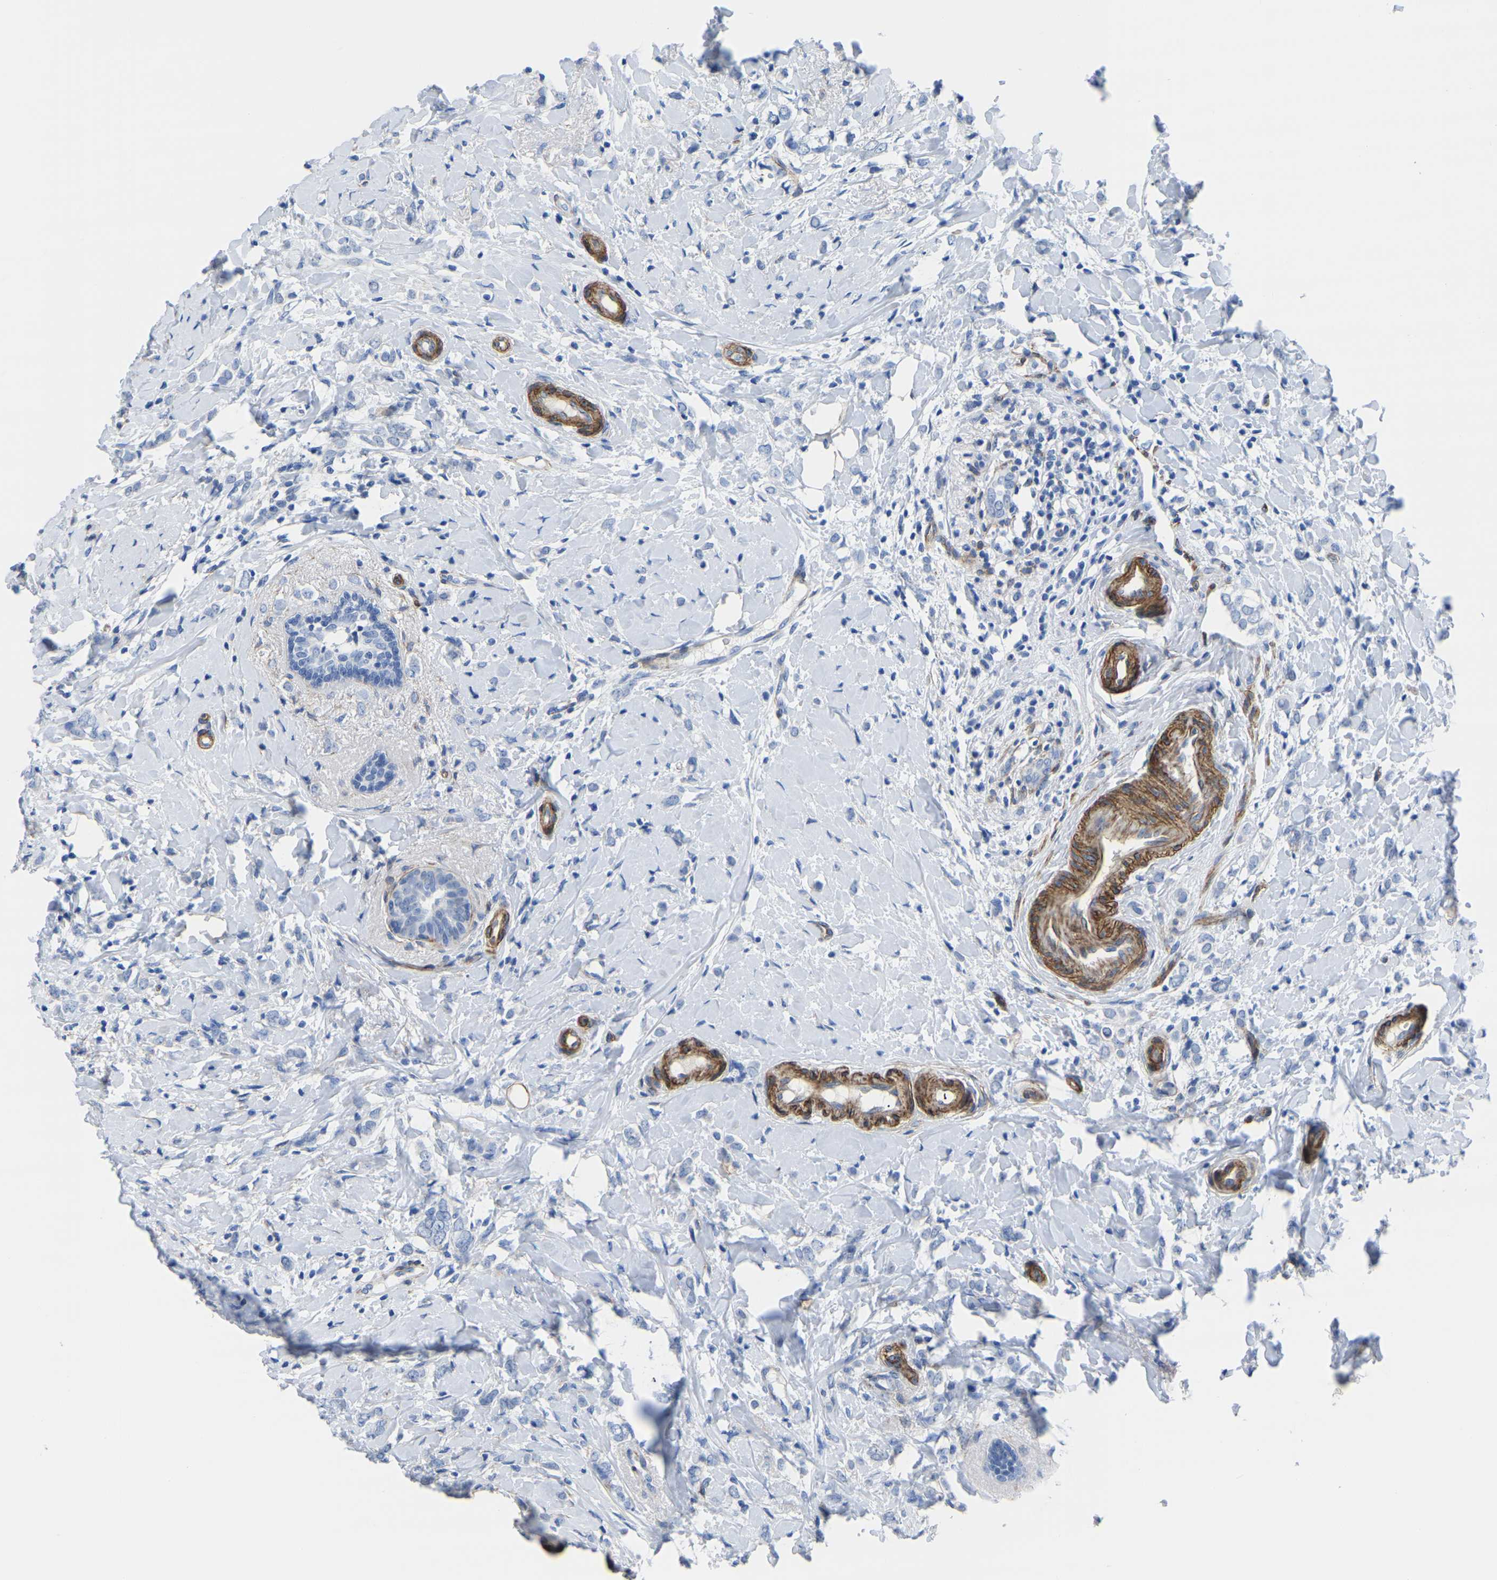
{"staining": {"intensity": "negative", "quantity": "none", "location": "none"}, "tissue": "breast cancer", "cell_type": "Tumor cells", "image_type": "cancer", "snomed": [{"axis": "morphology", "description": "Normal tissue, NOS"}, {"axis": "morphology", "description": "Lobular carcinoma"}, {"axis": "topography", "description": "Breast"}], "caption": "Photomicrograph shows no significant protein staining in tumor cells of lobular carcinoma (breast). Nuclei are stained in blue.", "gene": "SLC45A3", "patient": {"sex": "female", "age": 47}}